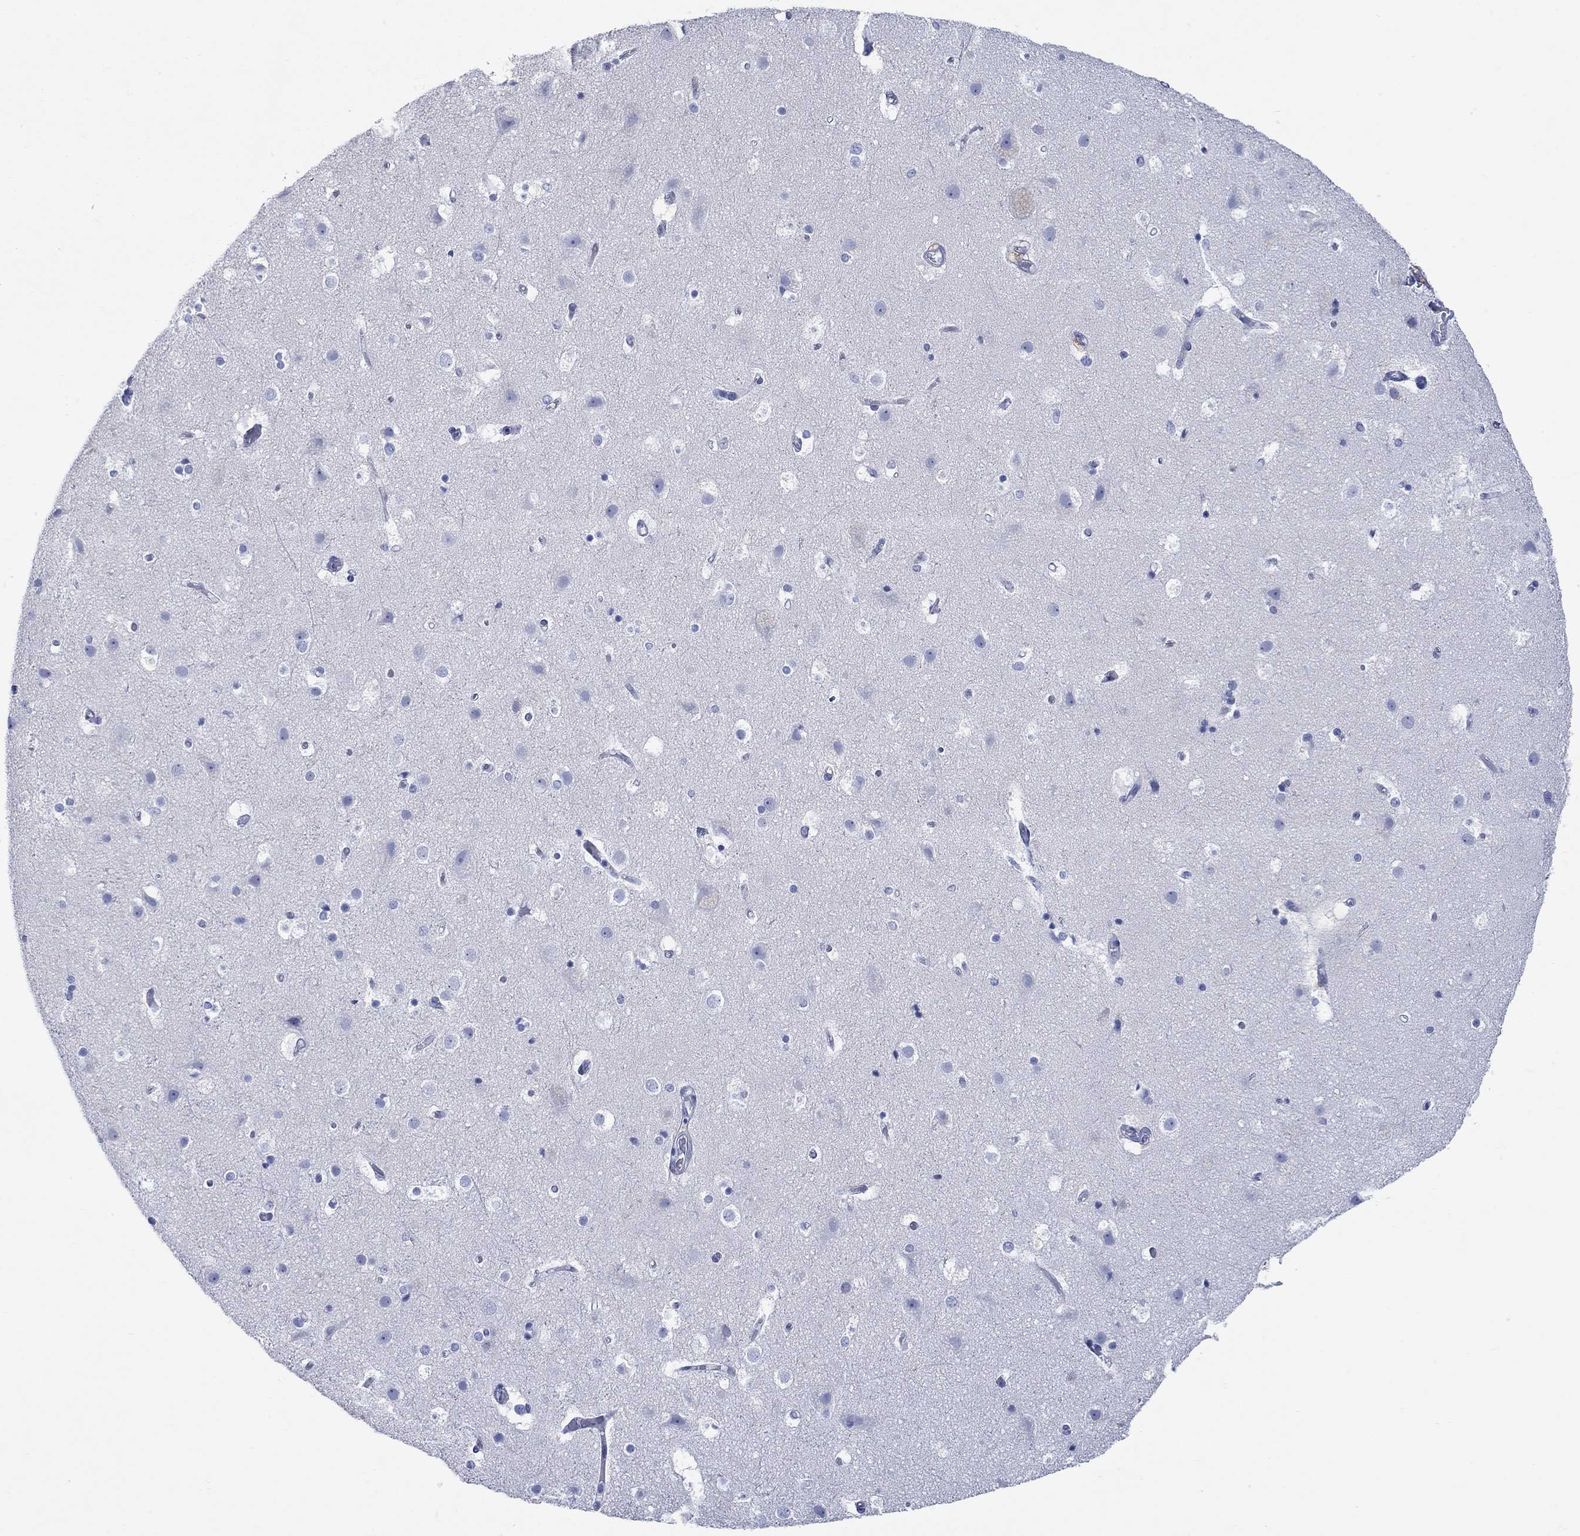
{"staining": {"intensity": "negative", "quantity": "none", "location": "none"}, "tissue": "cerebral cortex", "cell_type": "Endothelial cells", "image_type": "normal", "snomed": [{"axis": "morphology", "description": "Normal tissue, NOS"}, {"axis": "topography", "description": "Cerebral cortex"}], "caption": "Endothelial cells are negative for protein expression in normal human cerebral cortex. (DAB immunohistochemistry visualized using brightfield microscopy, high magnification).", "gene": "P2RY6", "patient": {"sex": "female", "age": 52}}